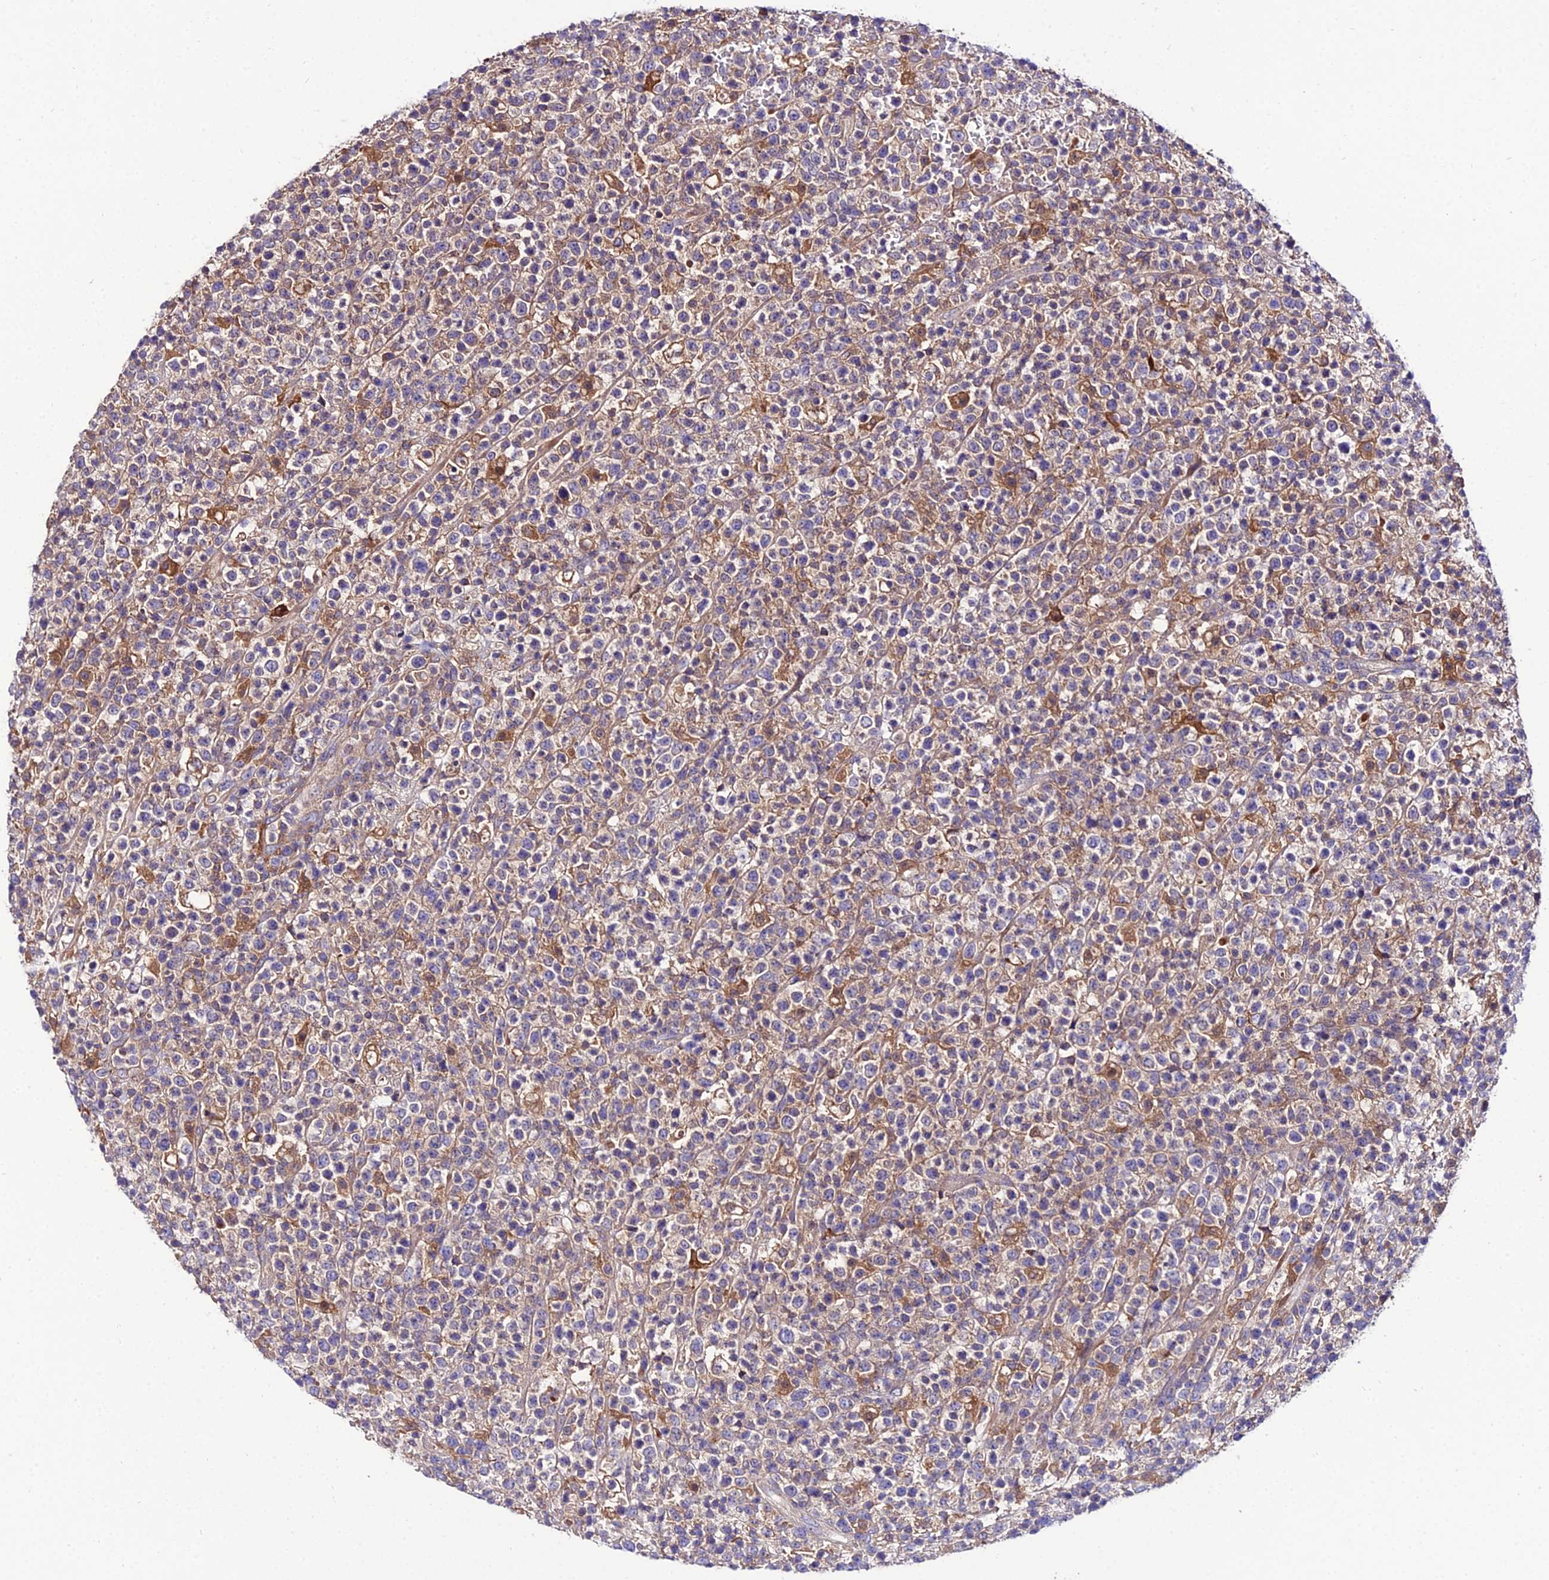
{"staining": {"intensity": "negative", "quantity": "none", "location": "none"}, "tissue": "lymphoma", "cell_type": "Tumor cells", "image_type": "cancer", "snomed": [{"axis": "morphology", "description": "Malignant lymphoma, non-Hodgkin's type, High grade"}, {"axis": "topography", "description": "Colon"}], "caption": "A photomicrograph of high-grade malignant lymphoma, non-Hodgkin's type stained for a protein shows no brown staining in tumor cells.", "gene": "C2orf69", "patient": {"sex": "female", "age": 53}}